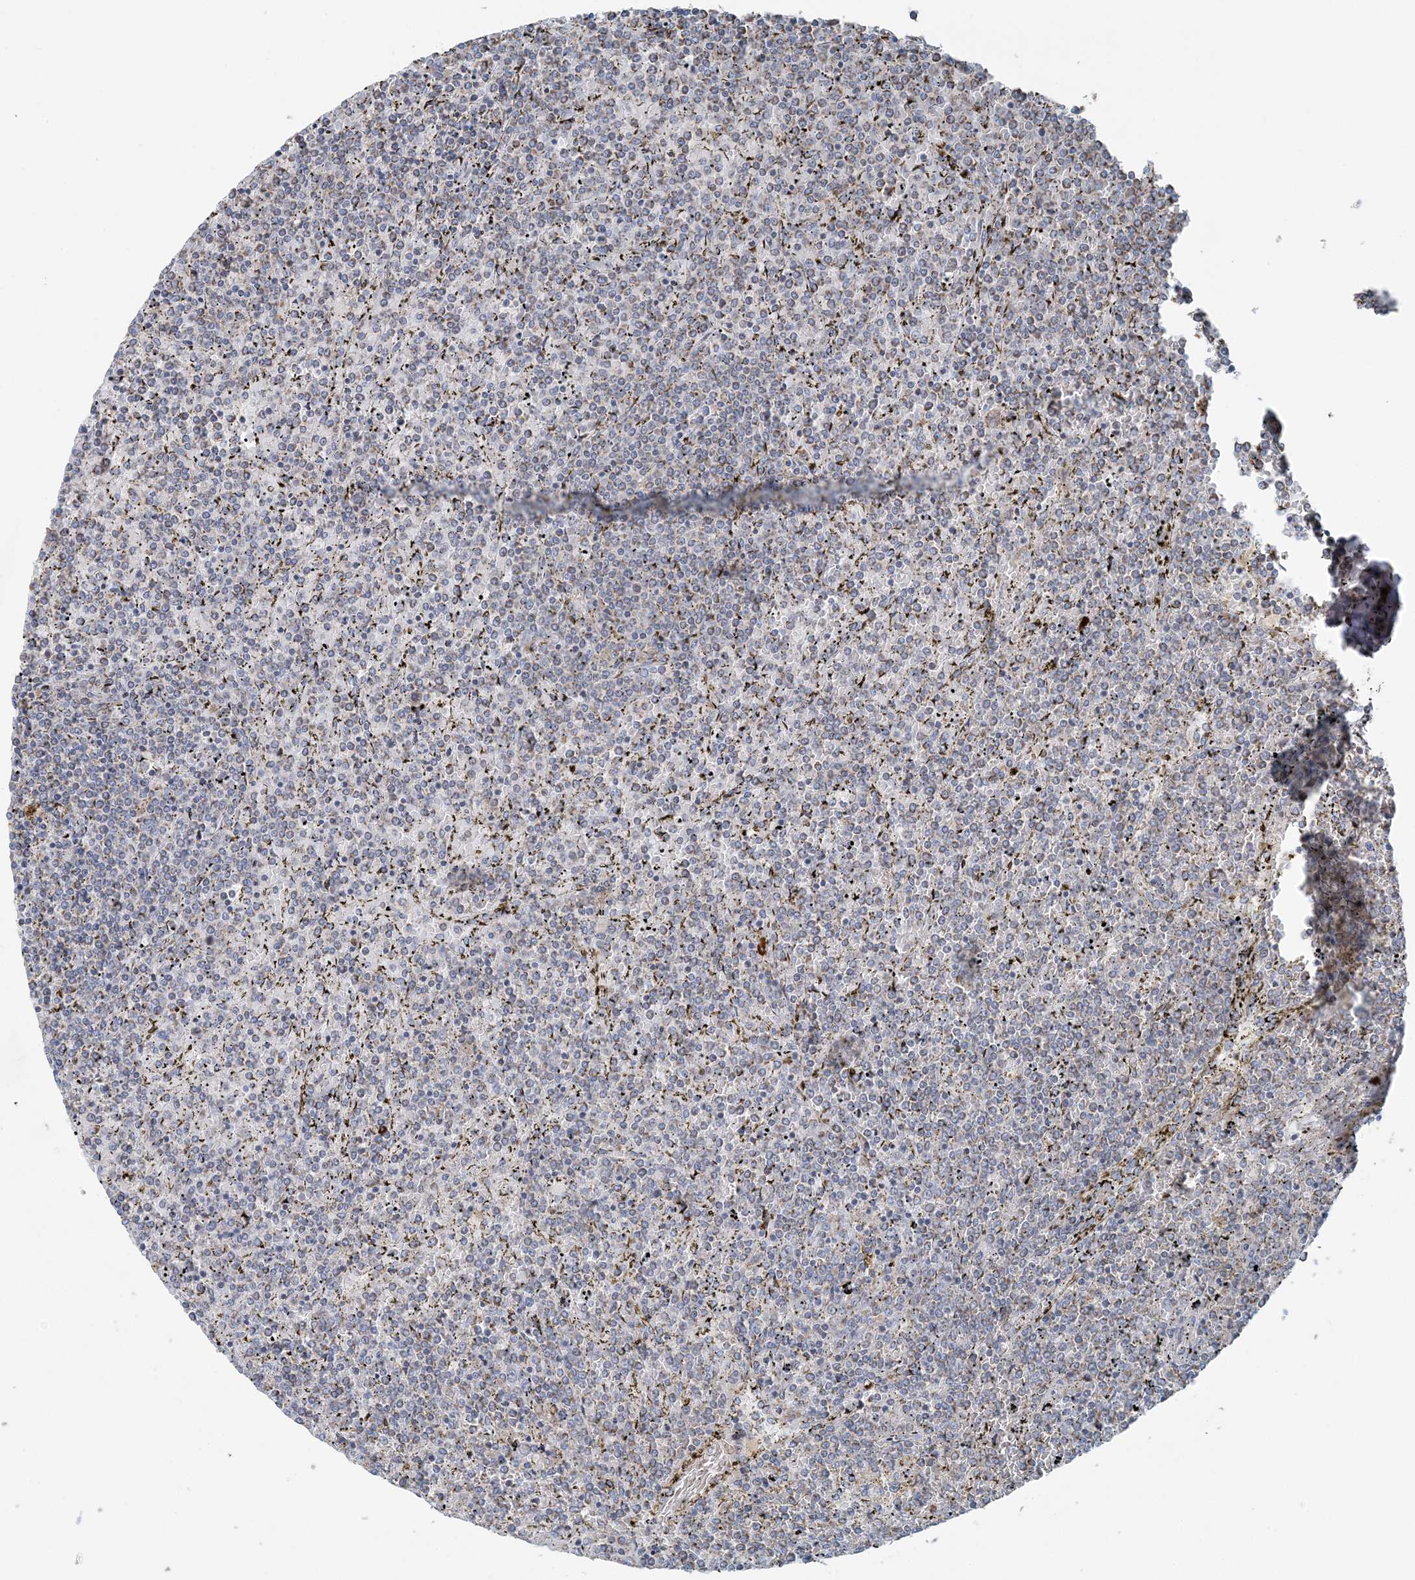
{"staining": {"intensity": "negative", "quantity": "none", "location": "none"}, "tissue": "lymphoma", "cell_type": "Tumor cells", "image_type": "cancer", "snomed": [{"axis": "morphology", "description": "Malignant lymphoma, non-Hodgkin's type, Low grade"}, {"axis": "topography", "description": "Spleen"}], "caption": "Lymphoma was stained to show a protein in brown. There is no significant staining in tumor cells. (Brightfield microscopy of DAB (3,3'-diaminobenzidine) immunohistochemistry (IHC) at high magnification).", "gene": "SLC22A16", "patient": {"sex": "female", "age": 19}}